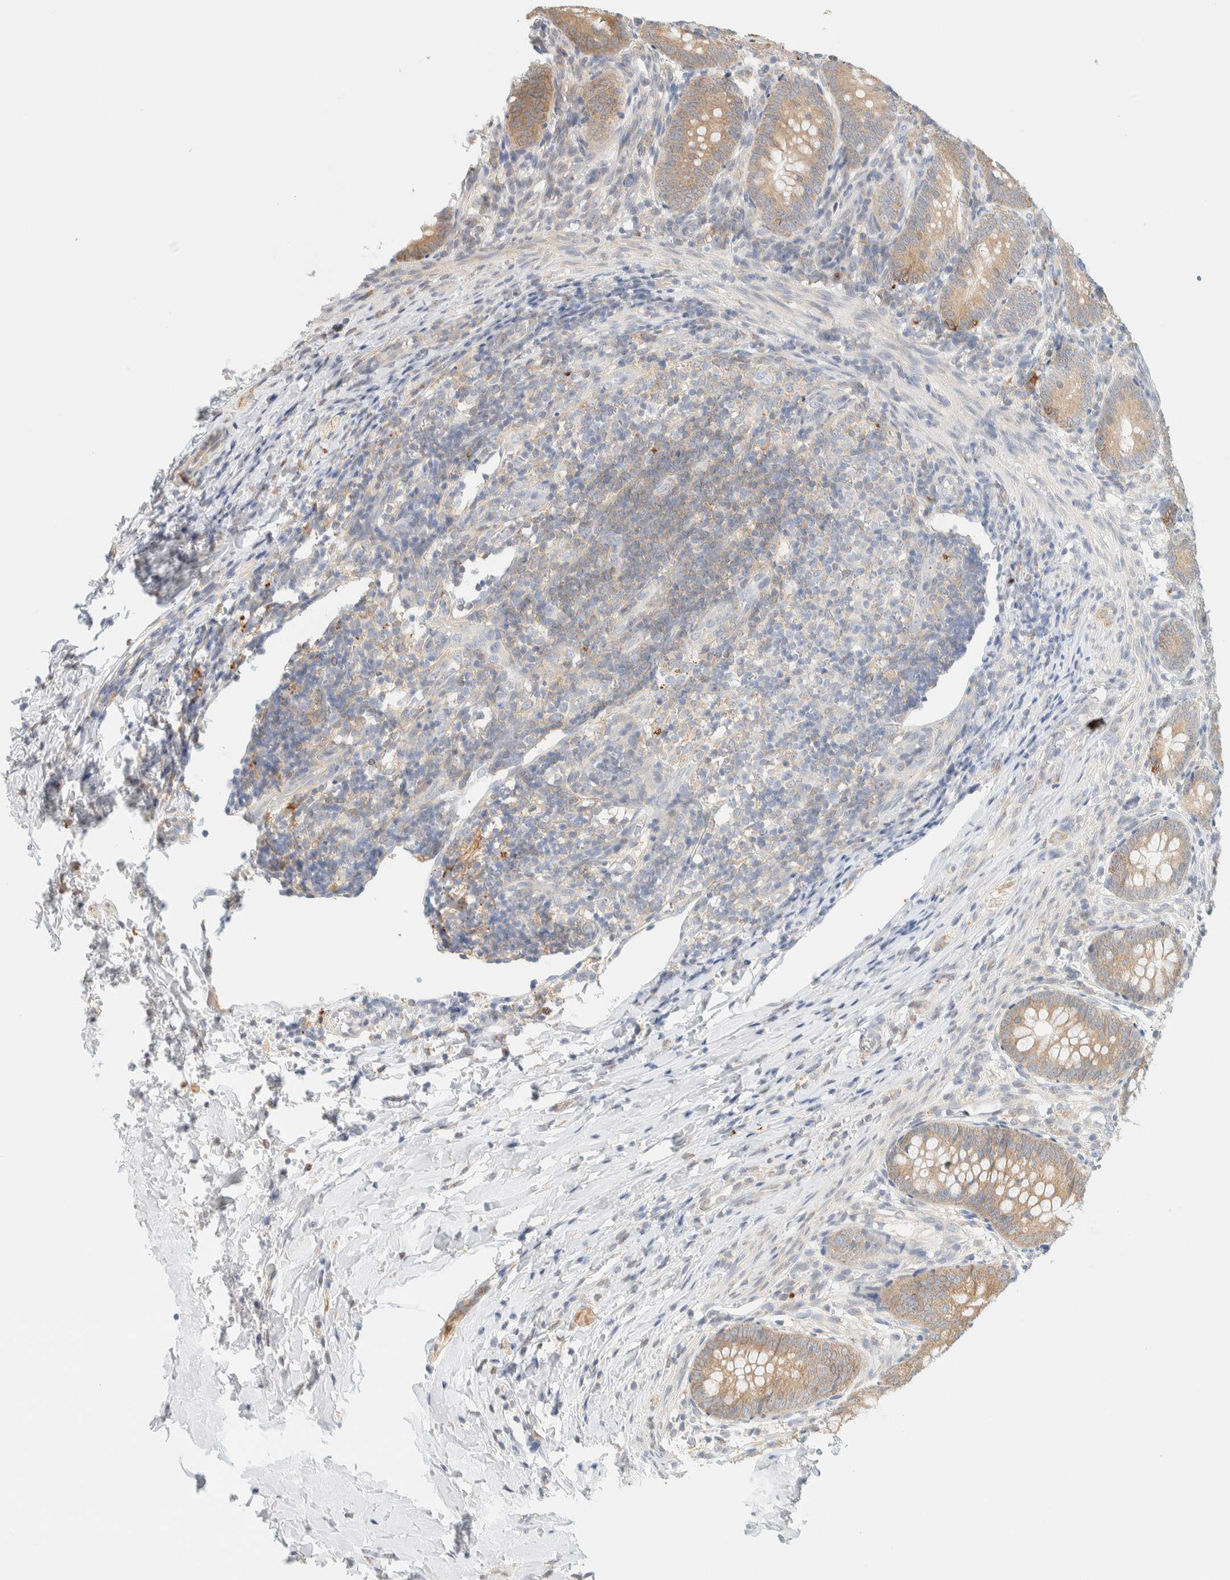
{"staining": {"intensity": "moderate", "quantity": ">75%", "location": "cytoplasmic/membranous"}, "tissue": "appendix", "cell_type": "Glandular cells", "image_type": "normal", "snomed": [{"axis": "morphology", "description": "Normal tissue, NOS"}, {"axis": "topography", "description": "Appendix"}], "caption": "A medium amount of moderate cytoplasmic/membranous expression is appreciated in about >75% of glandular cells in benign appendix.", "gene": "NT5C", "patient": {"sex": "male", "age": 1}}